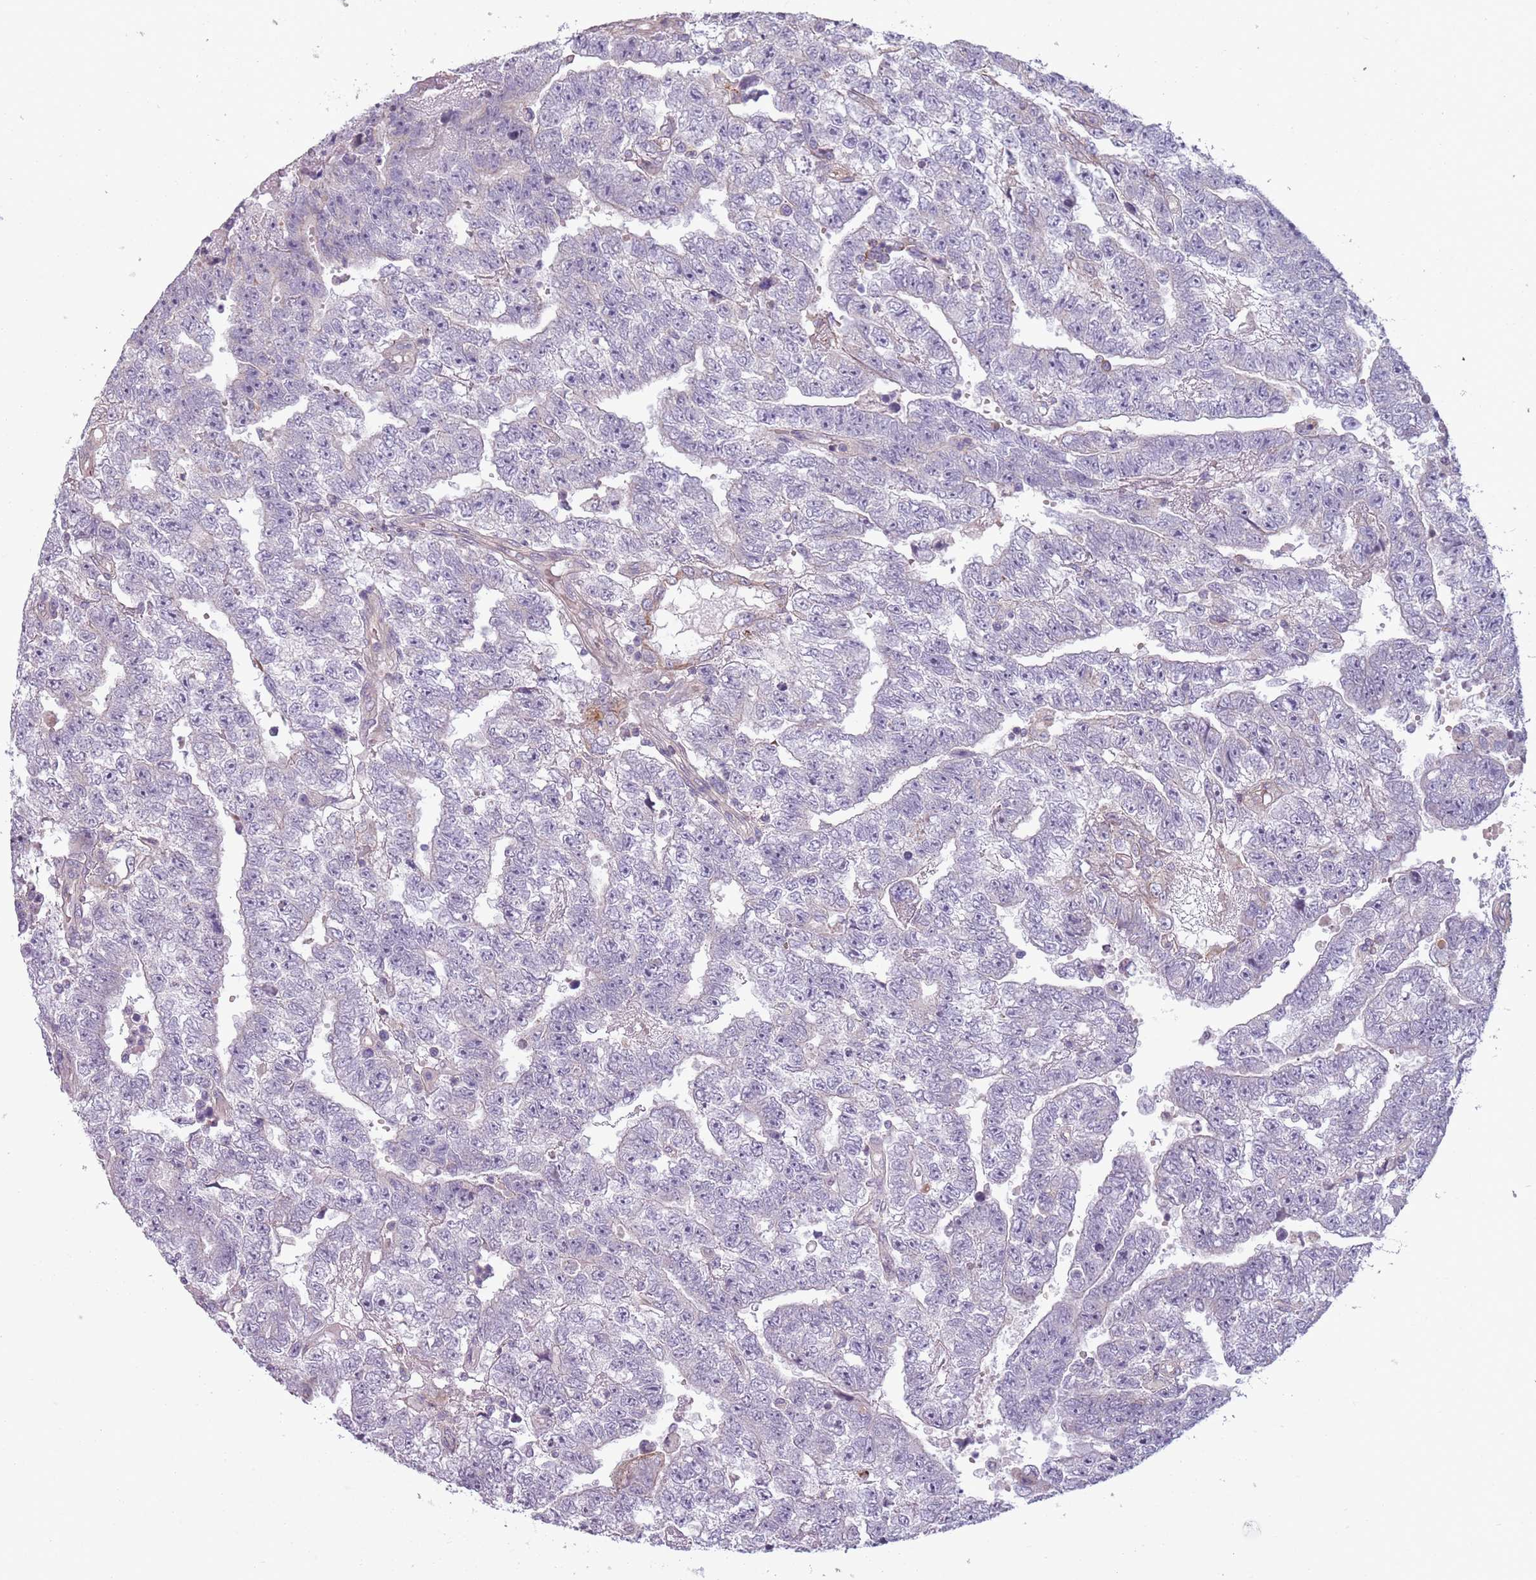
{"staining": {"intensity": "negative", "quantity": "none", "location": "none"}, "tissue": "testis cancer", "cell_type": "Tumor cells", "image_type": "cancer", "snomed": [{"axis": "morphology", "description": "Carcinoma, Embryonal, NOS"}, {"axis": "topography", "description": "Testis"}], "caption": "Tumor cells show no significant positivity in testis embryonal carcinoma.", "gene": "TLCD2", "patient": {"sex": "male", "age": 25}}